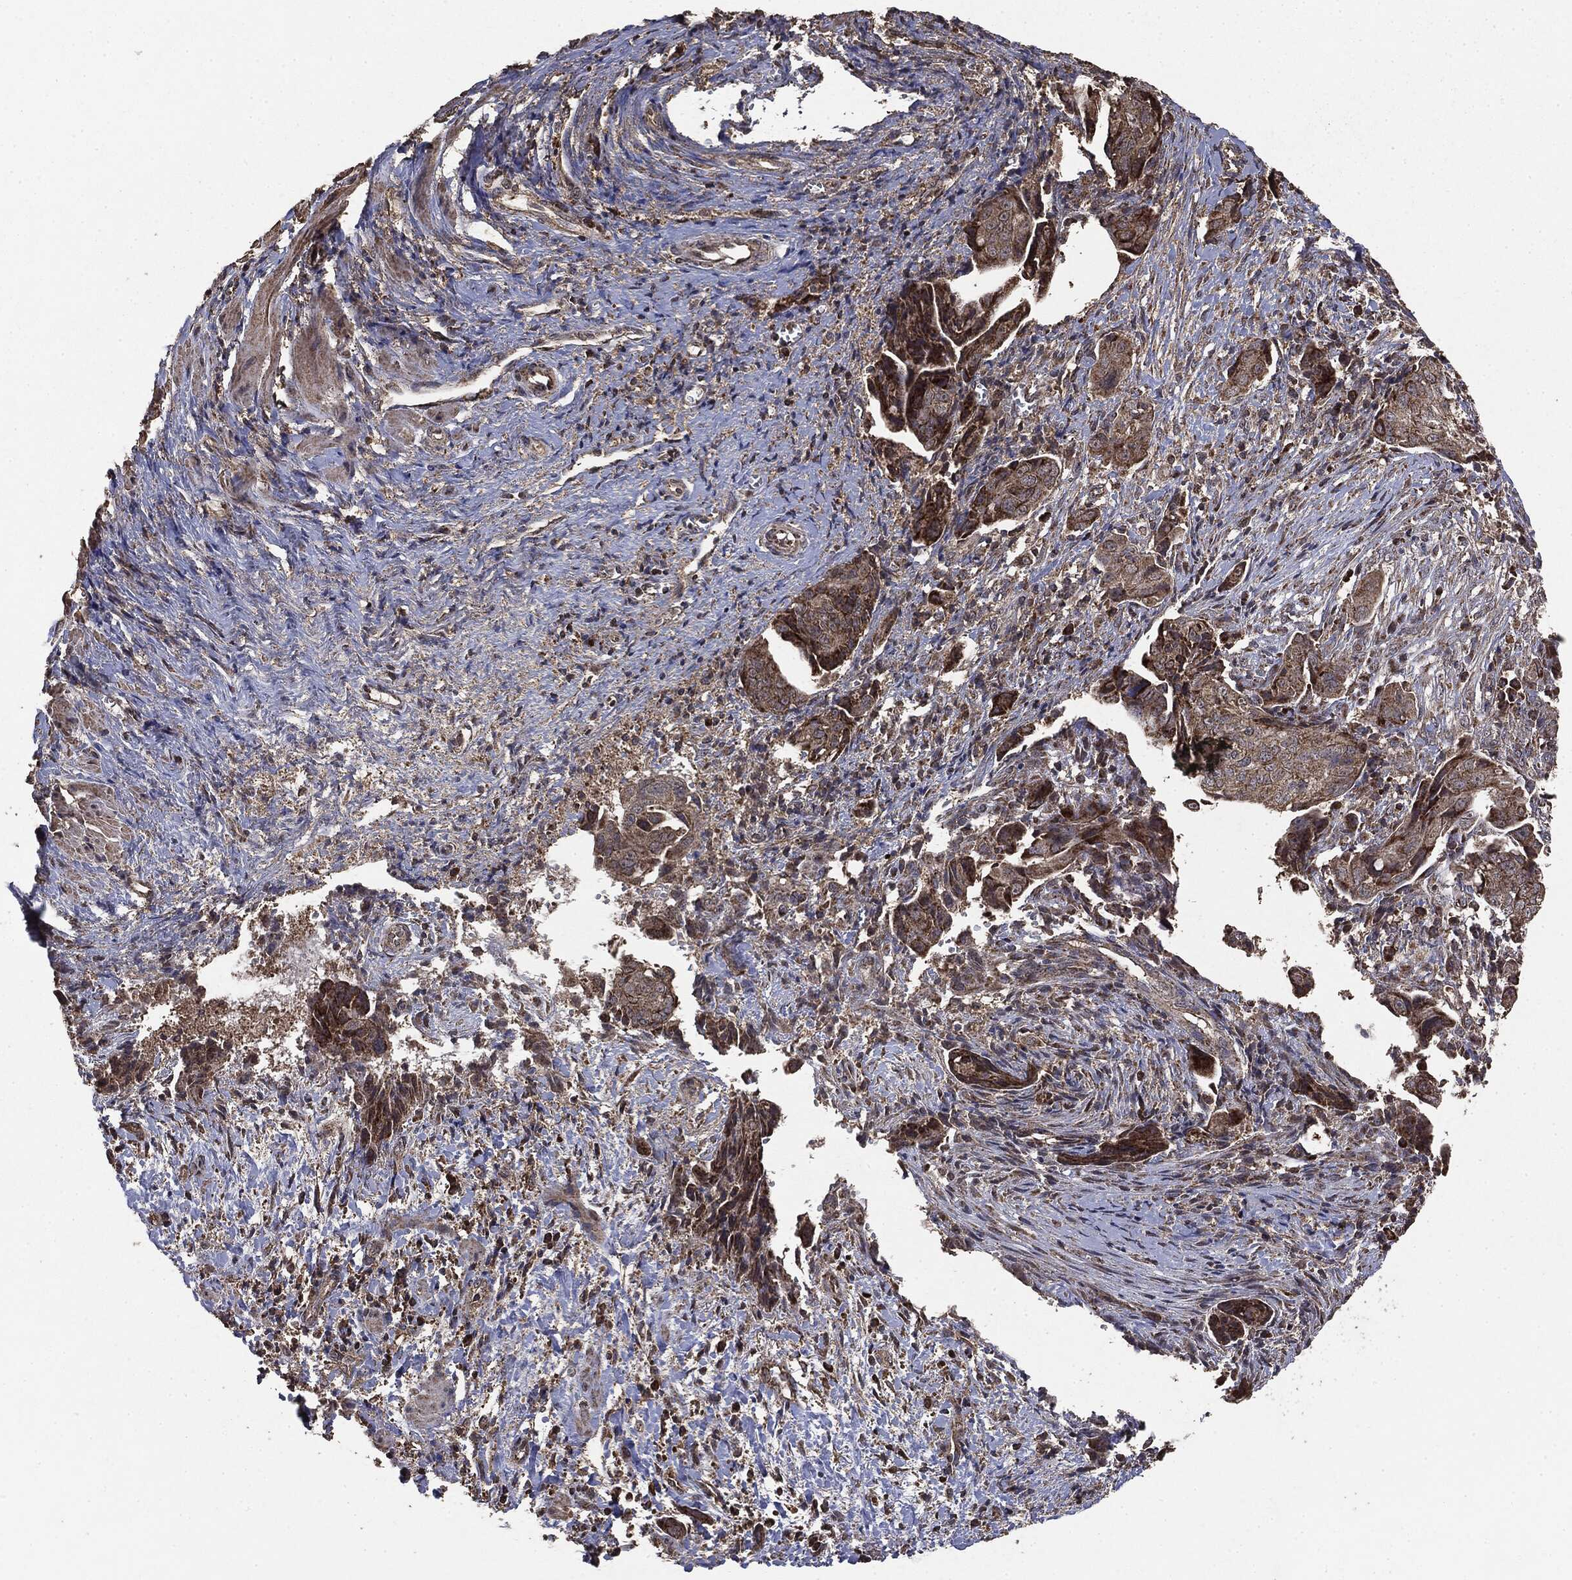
{"staining": {"intensity": "moderate", "quantity": ">75%", "location": "cytoplasmic/membranous"}, "tissue": "ovarian cancer", "cell_type": "Tumor cells", "image_type": "cancer", "snomed": [{"axis": "morphology", "description": "Carcinoma, endometroid"}, {"axis": "topography", "description": "Ovary"}], "caption": "High-power microscopy captured an immunohistochemistry (IHC) histopathology image of ovarian cancer, revealing moderate cytoplasmic/membranous expression in about >75% of tumor cells.", "gene": "MTOR", "patient": {"sex": "female", "age": 70}}